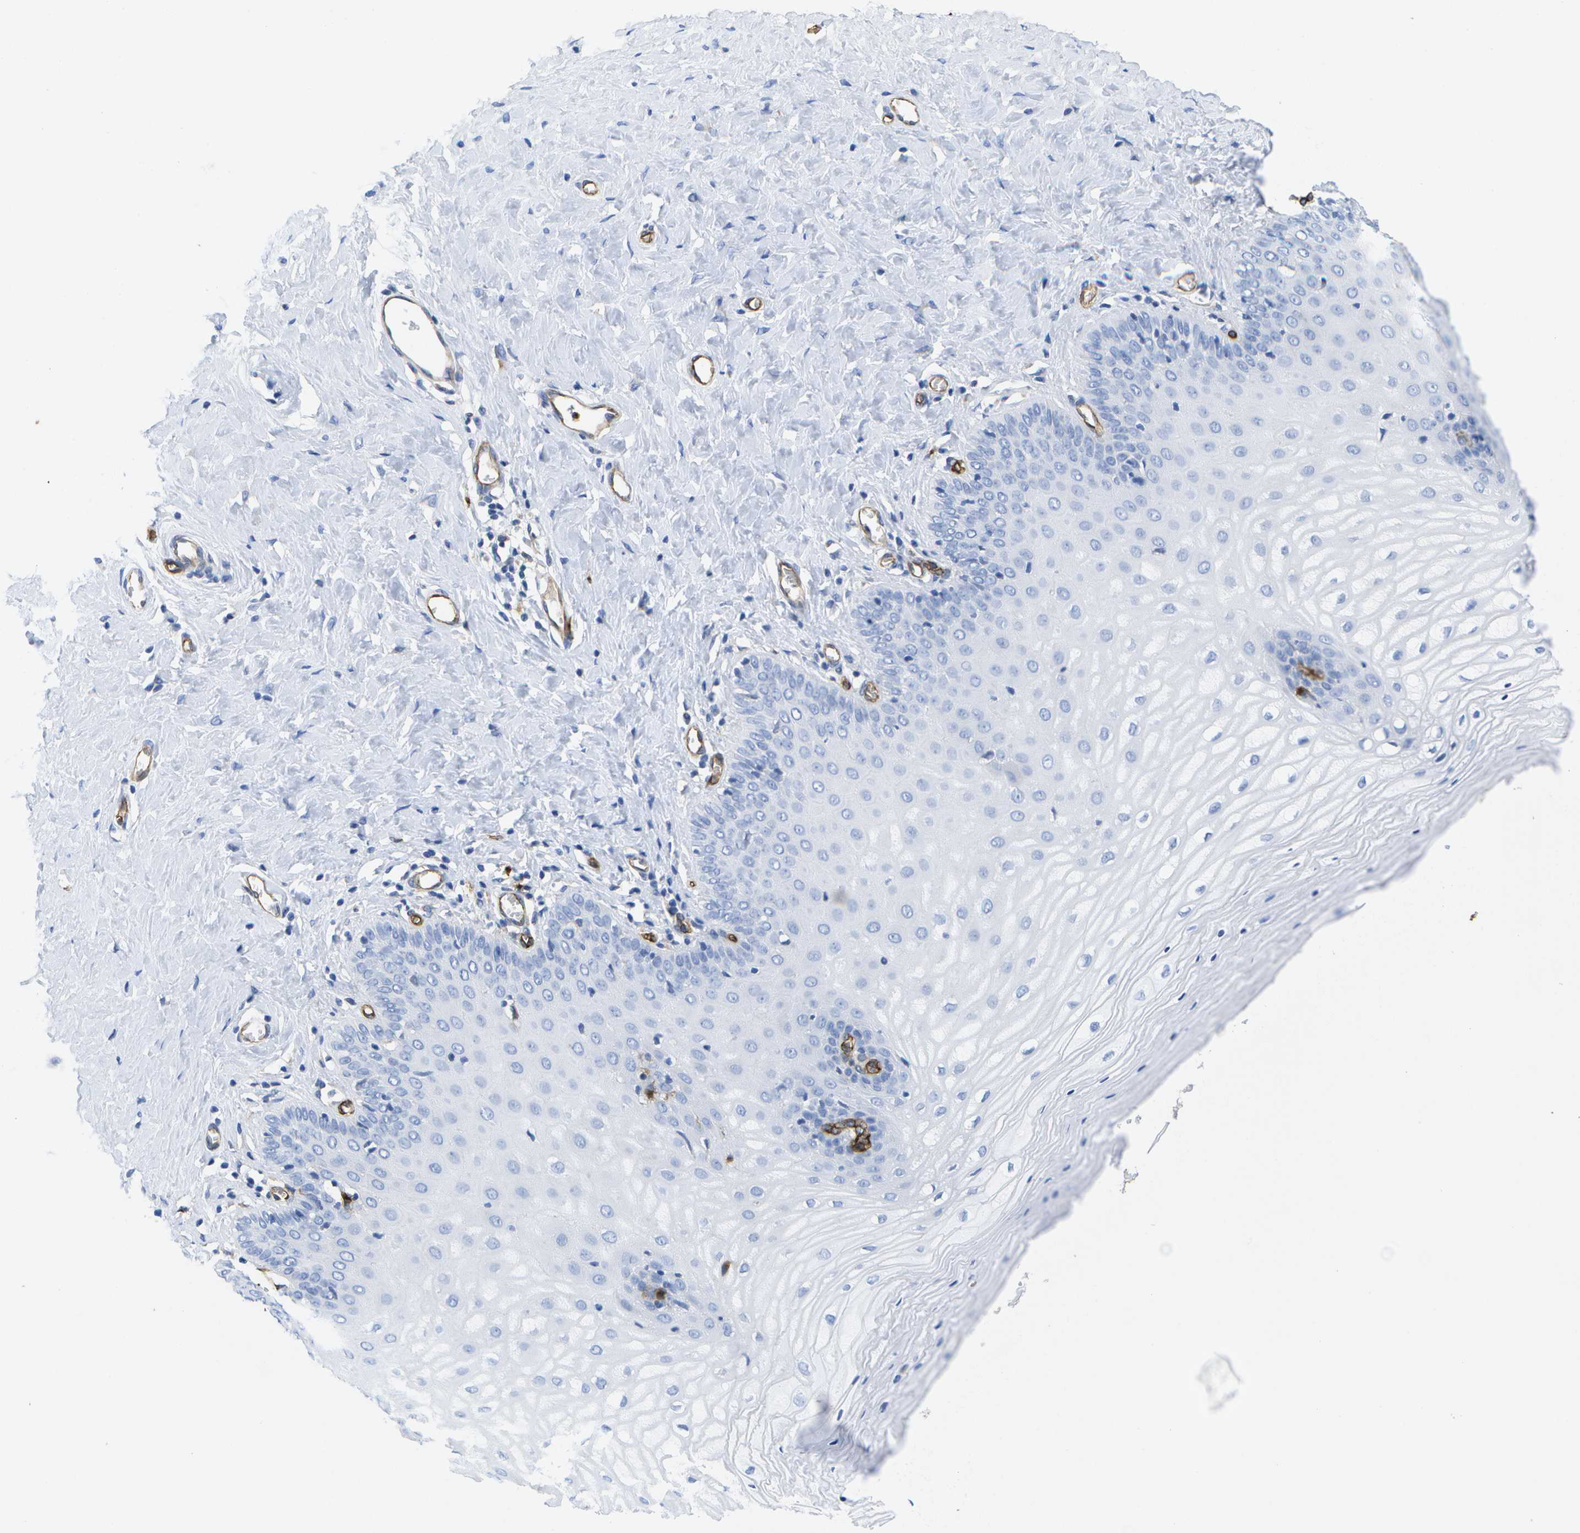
{"staining": {"intensity": "negative", "quantity": "none", "location": "none"}, "tissue": "cervix", "cell_type": "Squamous epithelial cells", "image_type": "normal", "snomed": [{"axis": "morphology", "description": "Normal tissue, NOS"}, {"axis": "topography", "description": "Cervix"}], "caption": "The photomicrograph demonstrates no staining of squamous epithelial cells in unremarkable cervix.", "gene": "DYSF", "patient": {"sex": "female", "age": 55}}